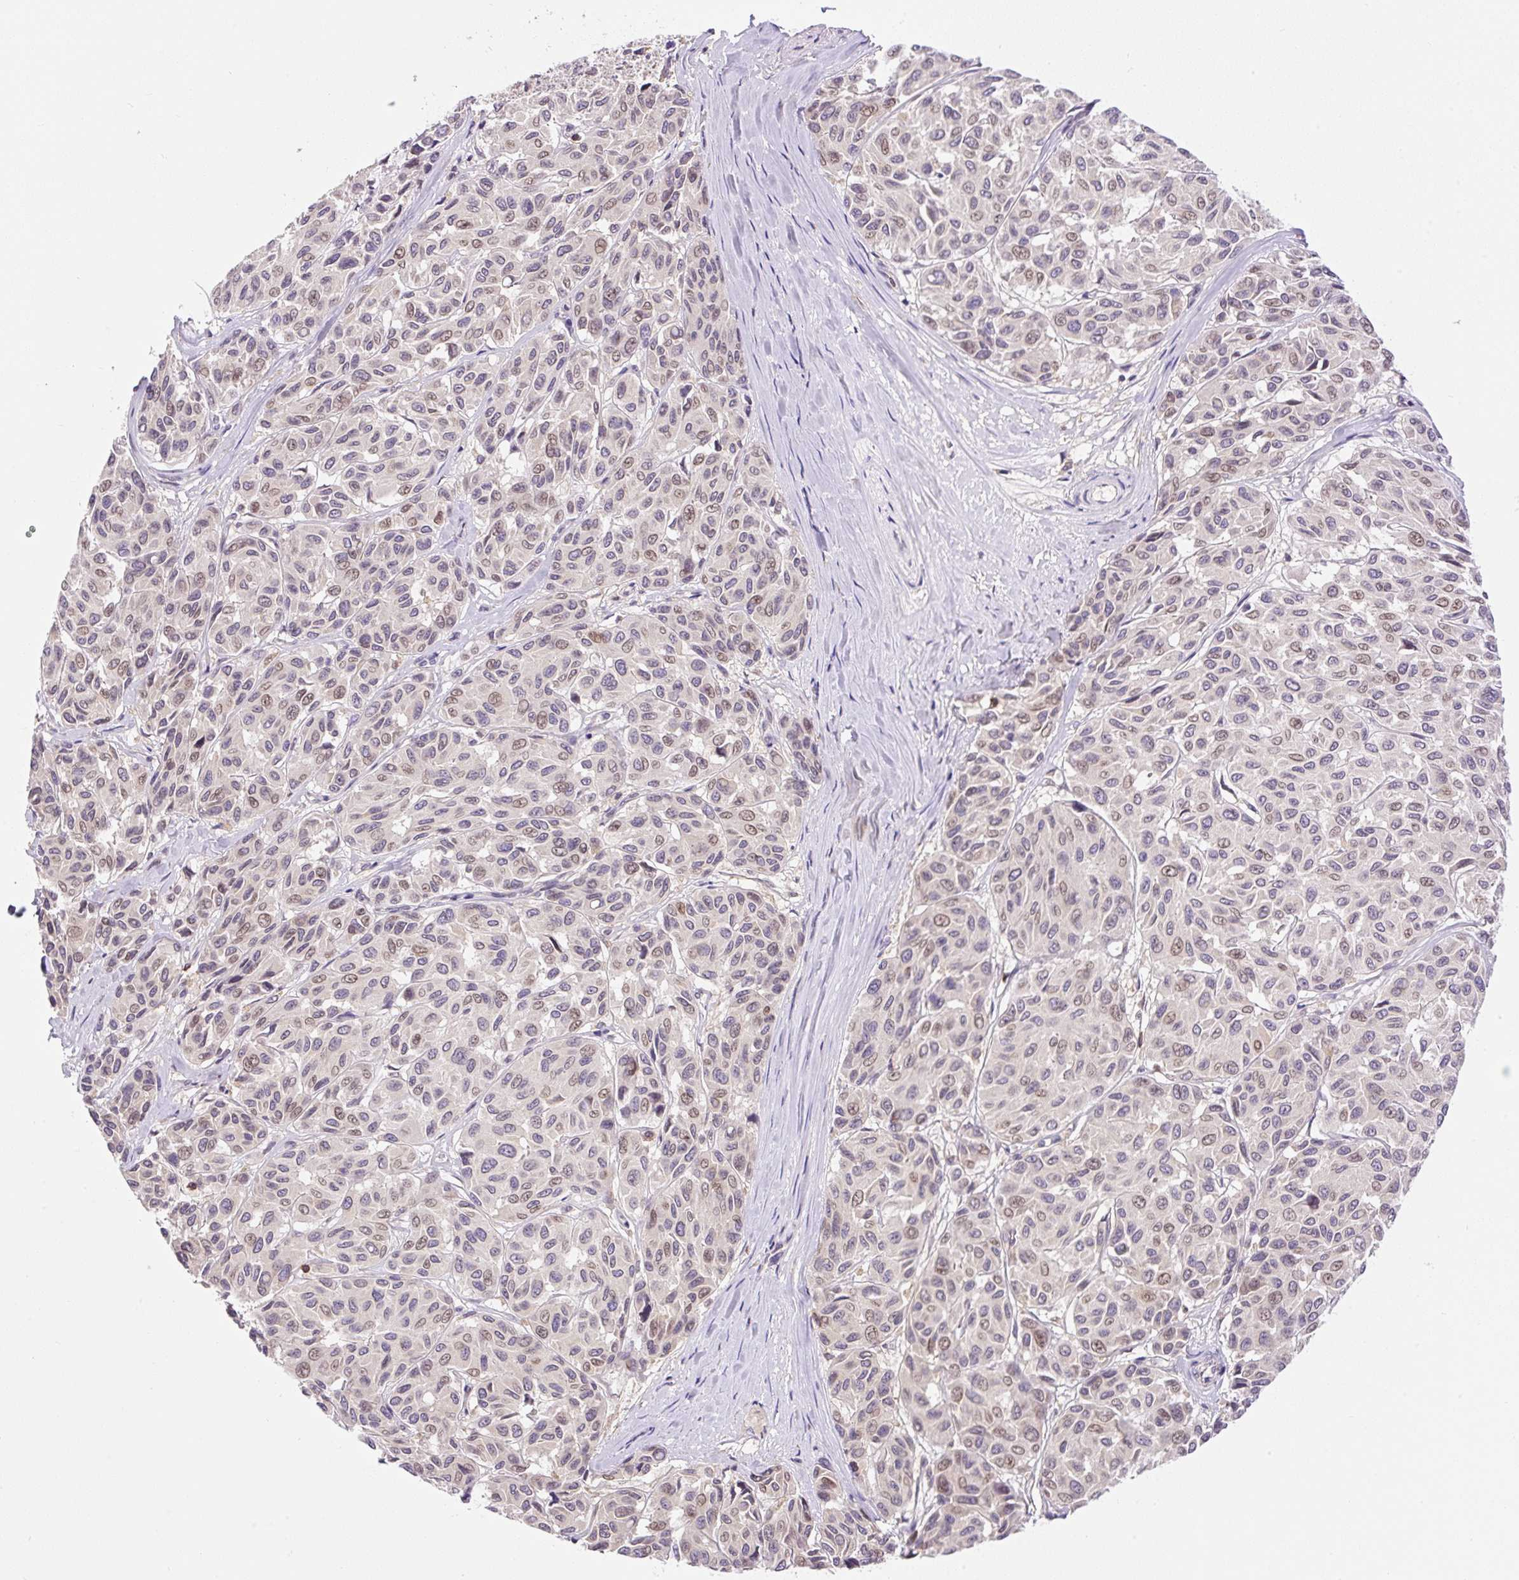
{"staining": {"intensity": "weak", "quantity": "25%-75%", "location": "nuclear"}, "tissue": "melanoma", "cell_type": "Tumor cells", "image_type": "cancer", "snomed": [{"axis": "morphology", "description": "Malignant melanoma, NOS"}, {"axis": "topography", "description": "Skin"}], "caption": "Malignant melanoma stained with a brown dye shows weak nuclear positive expression in about 25%-75% of tumor cells.", "gene": "CARD11", "patient": {"sex": "female", "age": 66}}